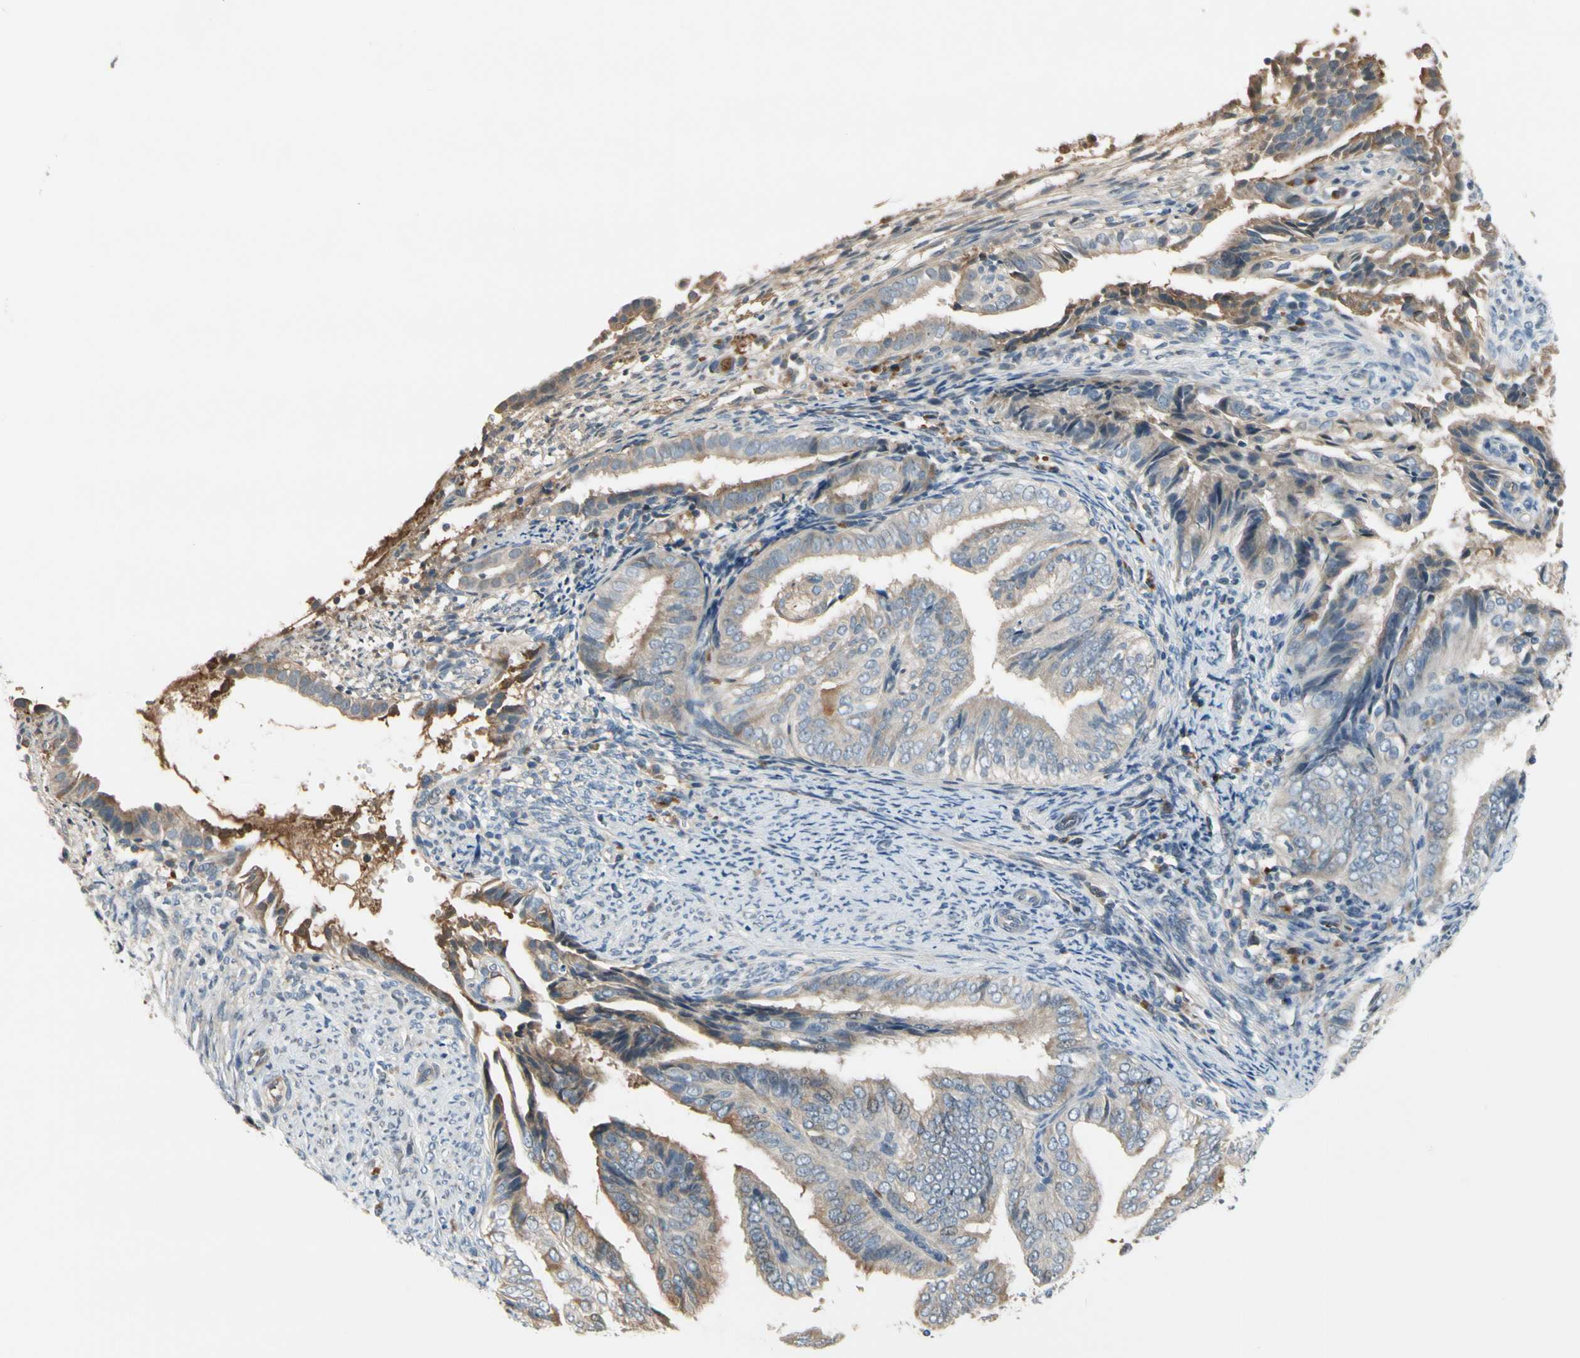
{"staining": {"intensity": "weak", "quantity": ">75%", "location": "cytoplasmic/membranous"}, "tissue": "endometrial cancer", "cell_type": "Tumor cells", "image_type": "cancer", "snomed": [{"axis": "morphology", "description": "Adenocarcinoma, NOS"}, {"axis": "topography", "description": "Endometrium"}], "caption": "The histopathology image demonstrates immunohistochemical staining of endometrial adenocarcinoma. There is weak cytoplasmic/membranous staining is seen in about >75% of tumor cells. Nuclei are stained in blue.", "gene": "C4A", "patient": {"sex": "female", "age": 58}}